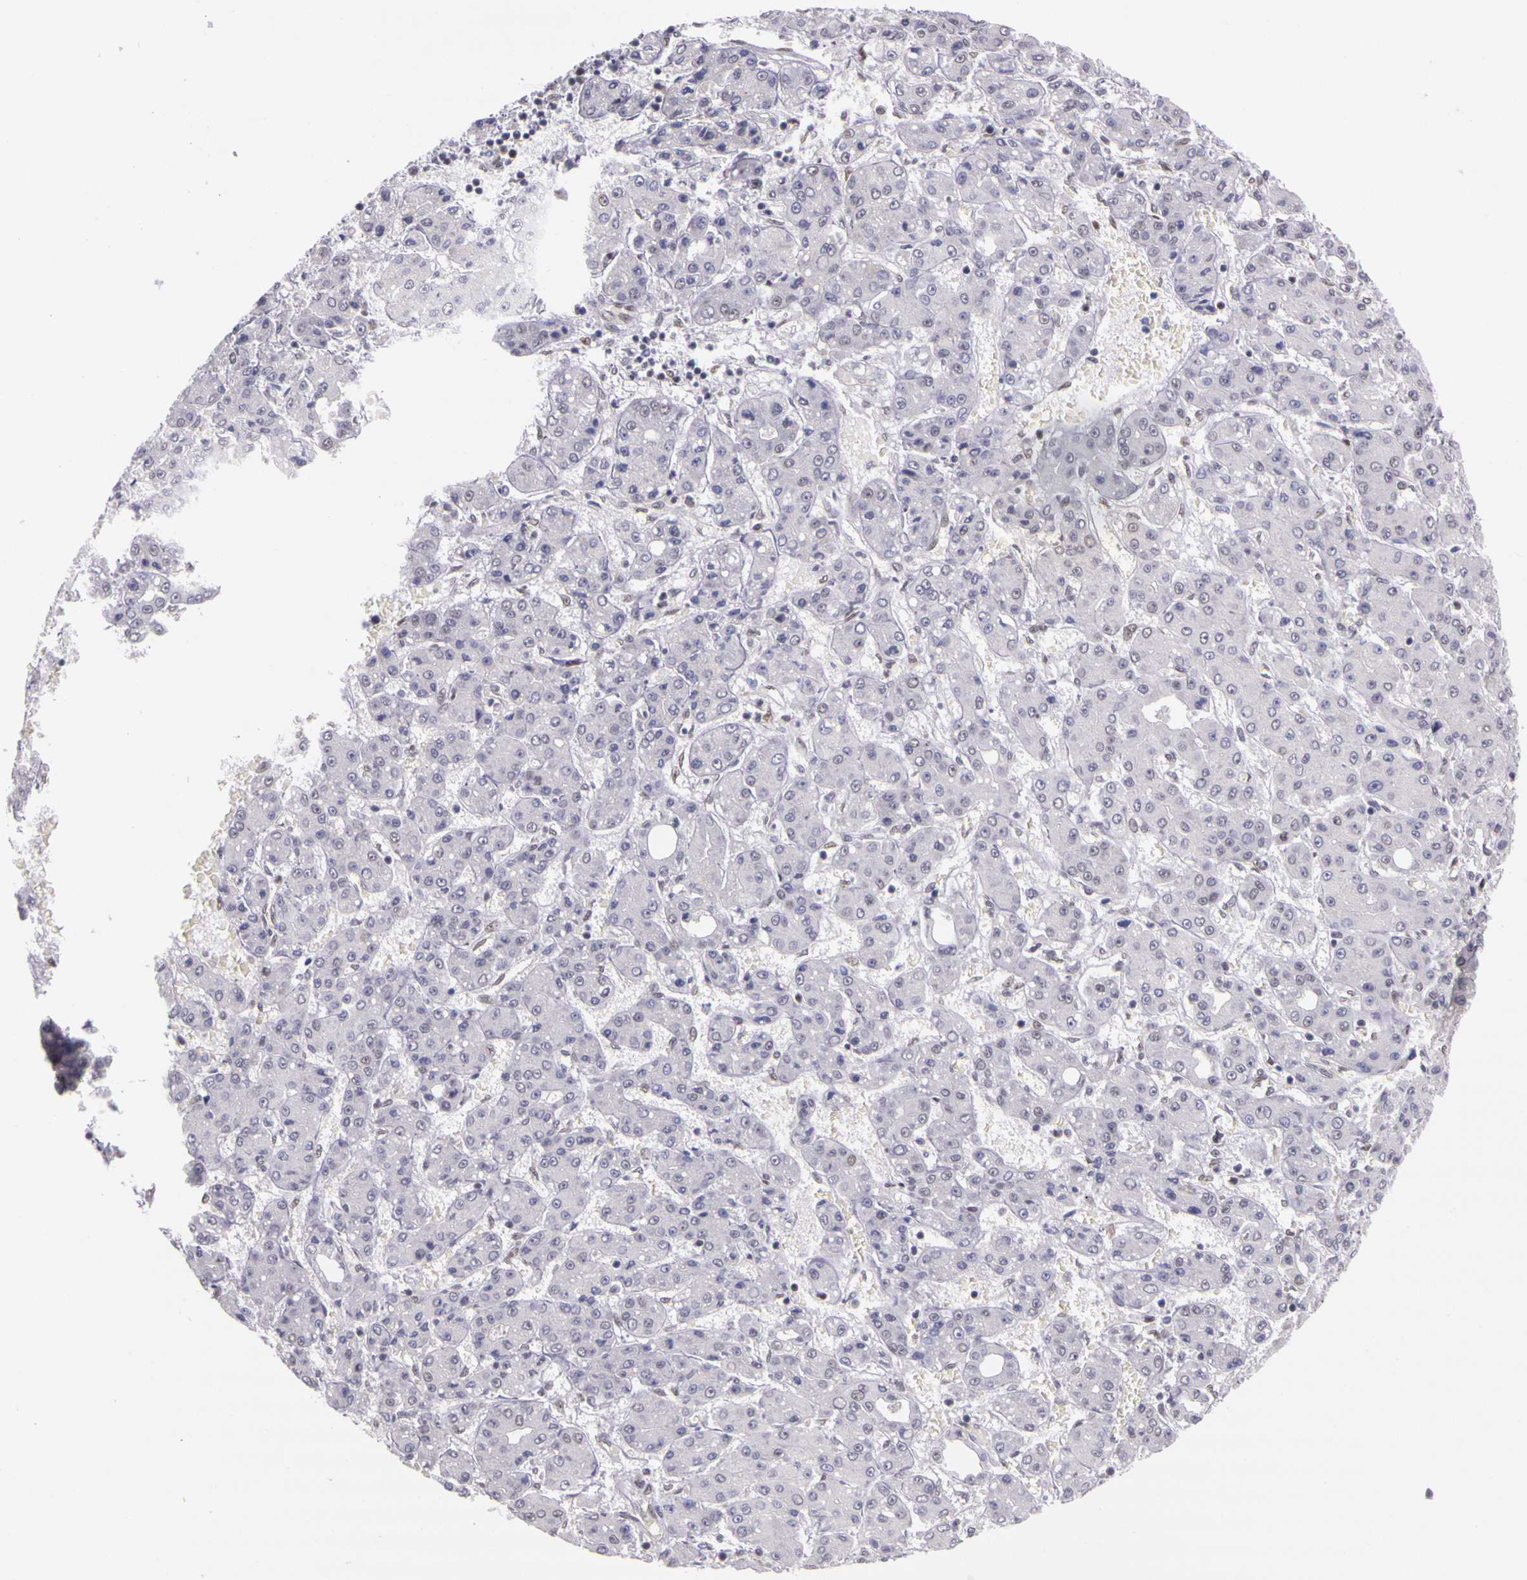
{"staining": {"intensity": "negative", "quantity": "none", "location": "none"}, "tissue": "liver cancer", "cell_type": "Tumor cells", "image_type": "cancer", "snomed": [{"axis": "morphology", "description": "Carcinoma, Hepatocellular, NOS"}, {"axis": "topography", "description": "Liver"}], "caption": "A micrograph of hepatocellular carcinoma (liver) stained for a protein exhibits no brown staining in tumor cells.", "gene": "WDR13", "patient": {"sex": "male", "age": 69}}